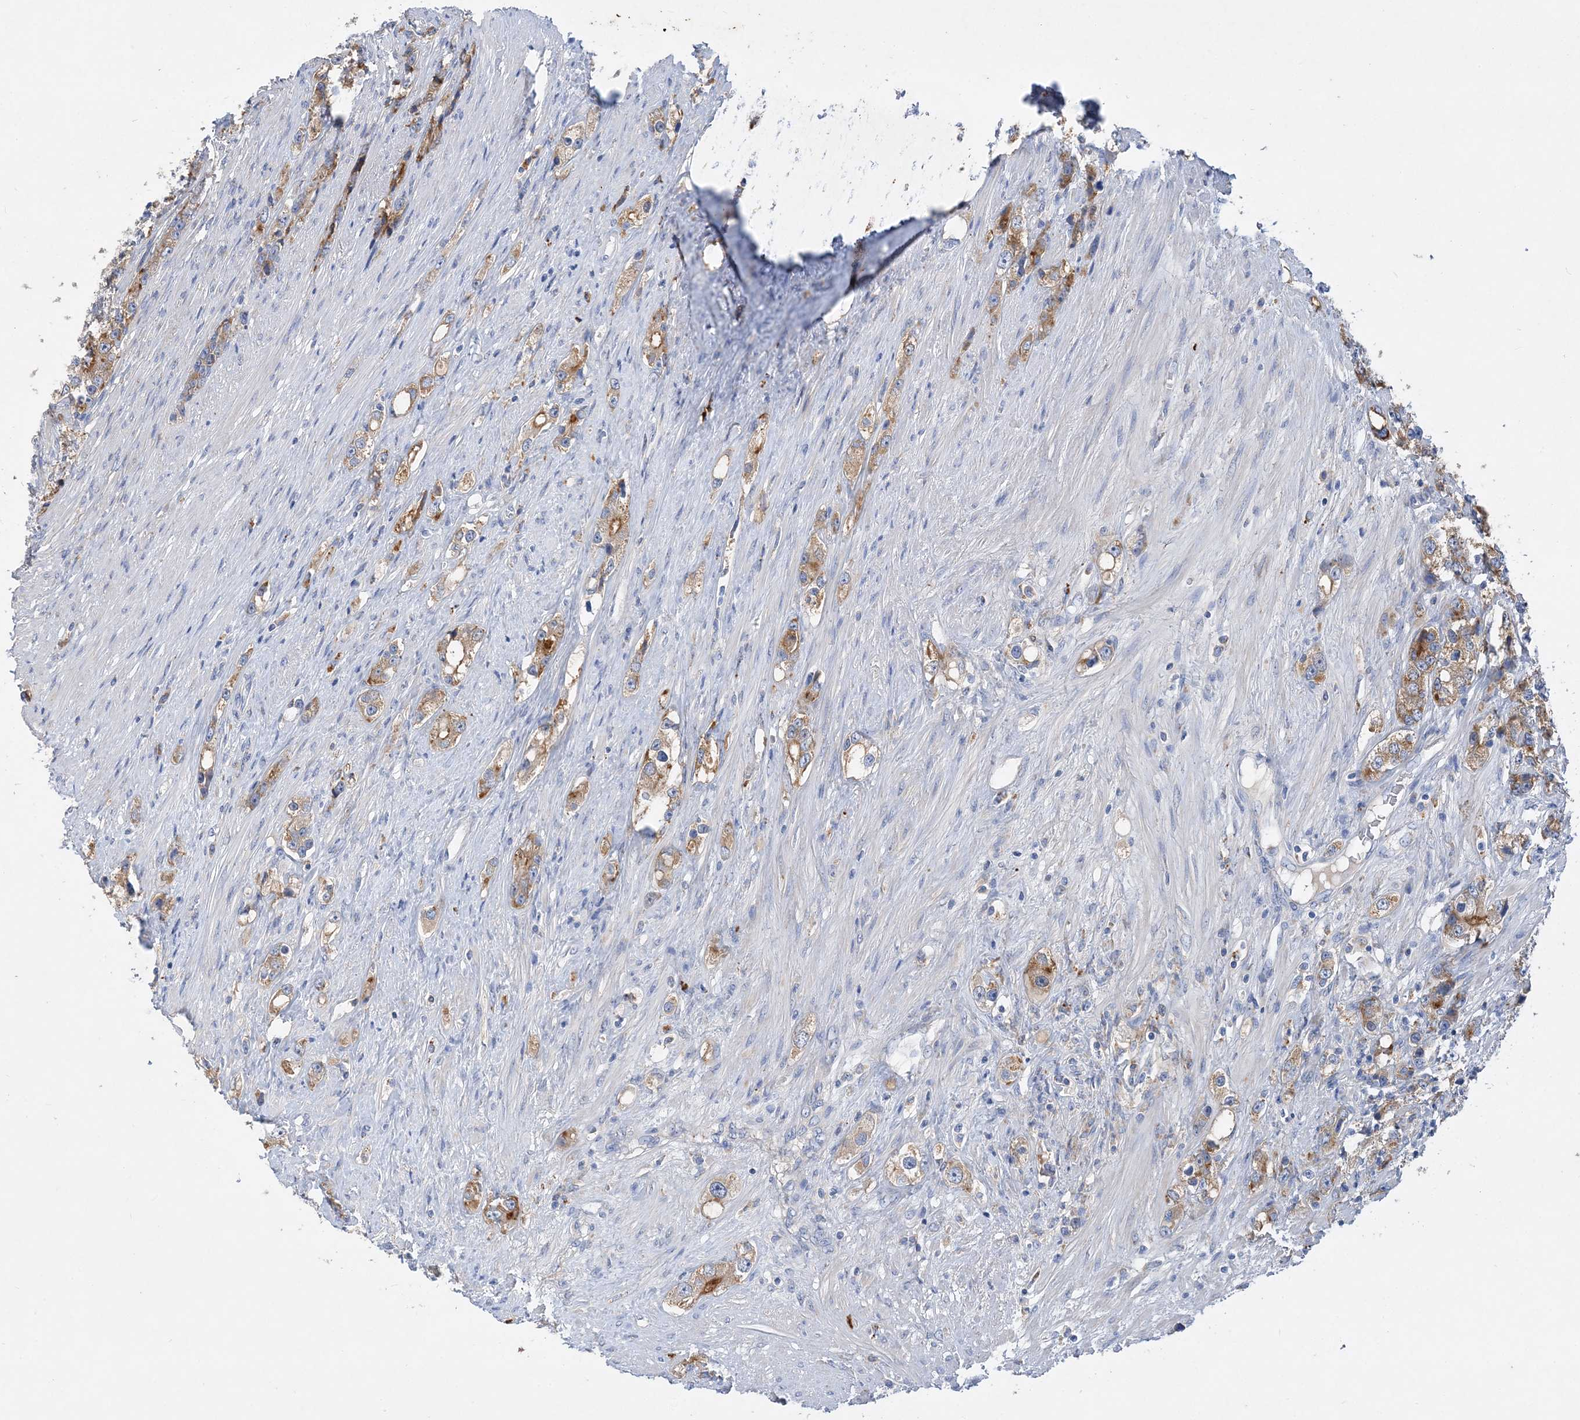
{"staining": {"intensity": "moderate", "quantity": ">75%", "location": "cytoplasmic/membranous"}, "tissue": "prostate cancer", "cell_type": "Tumor cells", "image_type": "cancer", "snomed": [{"axis": "morphology", "description": "Adenocarcinoma, High grade"}, {"axis": "topography", "description": "Prostate"}], "caption": "An IHC image of neoplastic tissue is shown. Protein staining in brown highlights moderate cytoplasmic/membranous positivity in prostate adenocarcinoma (high-grade) within tumor cells. The staining is performed using DAB (3,3'-diaminobenzidine) brown chromogen to label protein expression. The nuclei are counter-stained blue using hematoxylin.", "gene": "GRINA", "patient": {"sex": "male", "age": 63}}